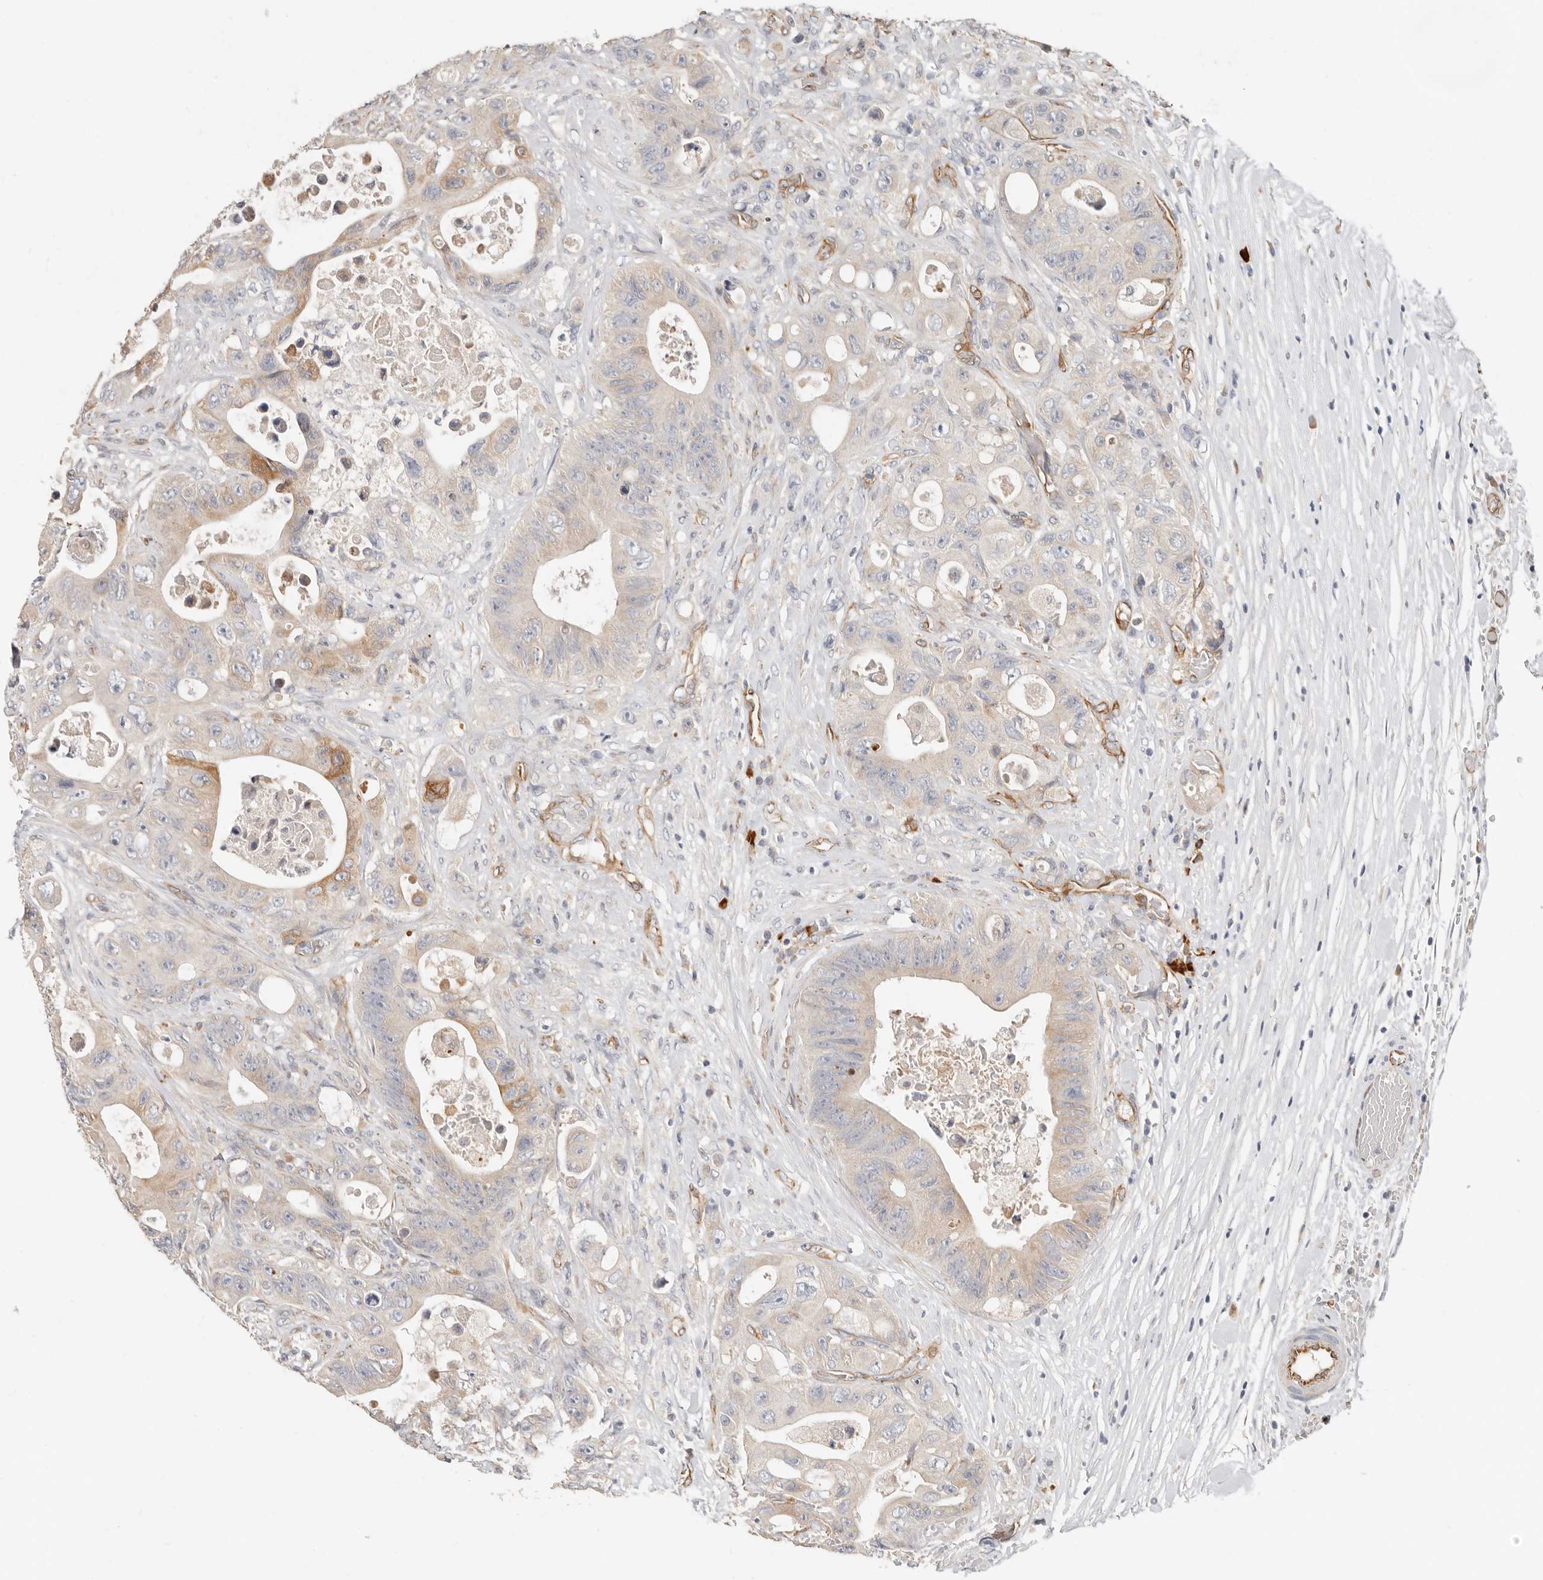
{"staining": {"intensity": "moderate", "quantity": "<25%", "location": "cytoplasmic/membranous"}, "tissue": "colorectal cancer", "cell_type": "Tumor cells", "image_type": "cancer", "snomed": [{"axis": "morphology", "description": "Adenocarcinoma, NOS"}, {"axis": "topography", "description": "Colon"}], "caption": "This image exhibits adenocarcinoma (colorectal) stained with immunohistochemistry to label a protein in brown. The cytoplasmic/membranous of tumor cells show moderate positivity for the protein. Nuclei are counter-stained blue.", "gene": "SPRING1", "patient": {"sex": "female", "age": 46}}